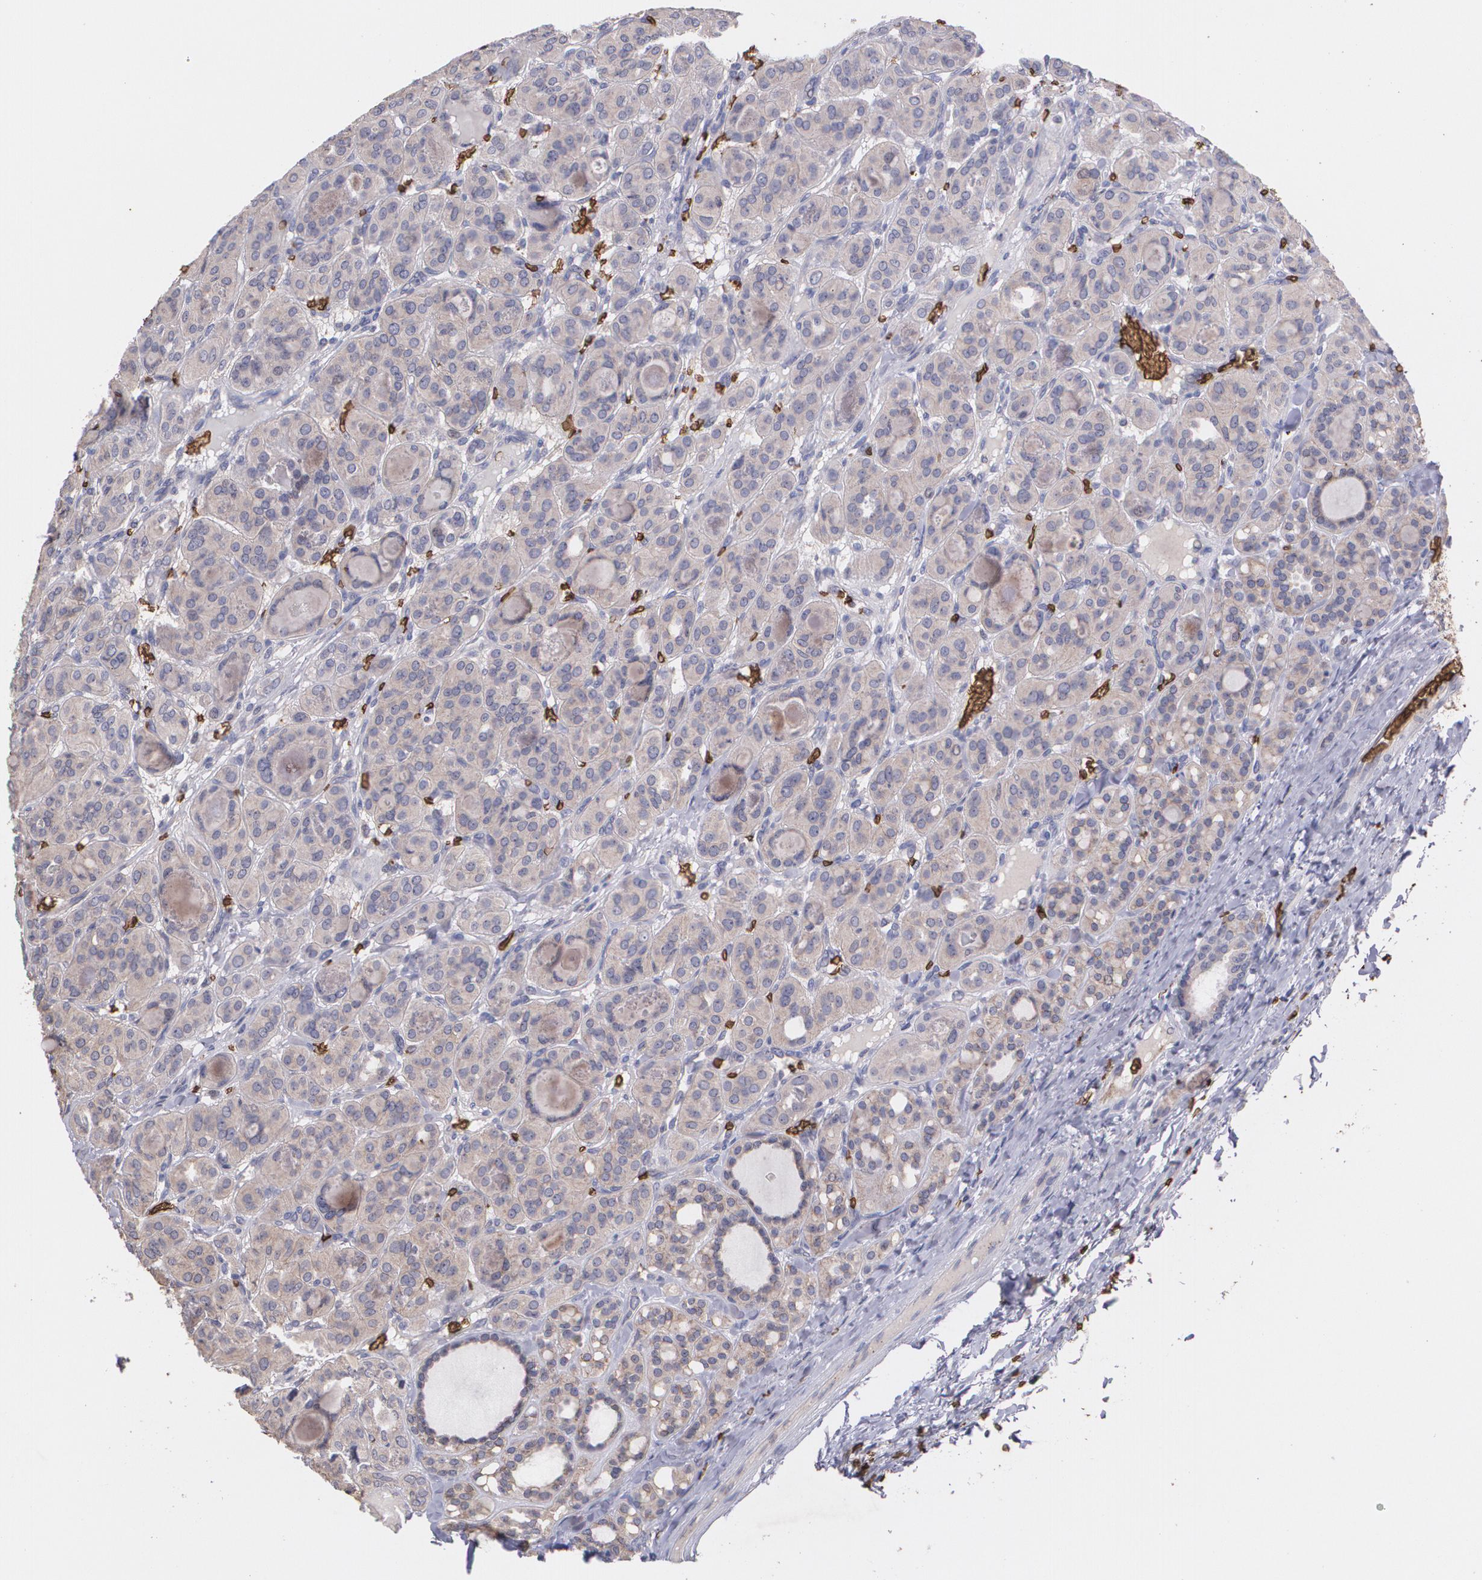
{"staining": {"intensity": "weak", "quantity": ">75%", "location": "cytoplasmic/membranous"}, "tissue": "thyroid cancer", "cell_type": "Tumor cells", "image_type": "cancer", "snomed": [{"axis": "morphology", "description": "Follicular adenoma carcinoma, NOS"}, {"axis": "topography", "description": "Thyroid gland"}], "caption": "Immunohistochemical staining of follicular adenoma carcinoma (thyroid) exhibits low levels of weak cytoplasmic/membranous expression in approximately >75% of tumor cells.", "gene": "SLC2A1", "patient": {"sex": "female", "age": 71}}